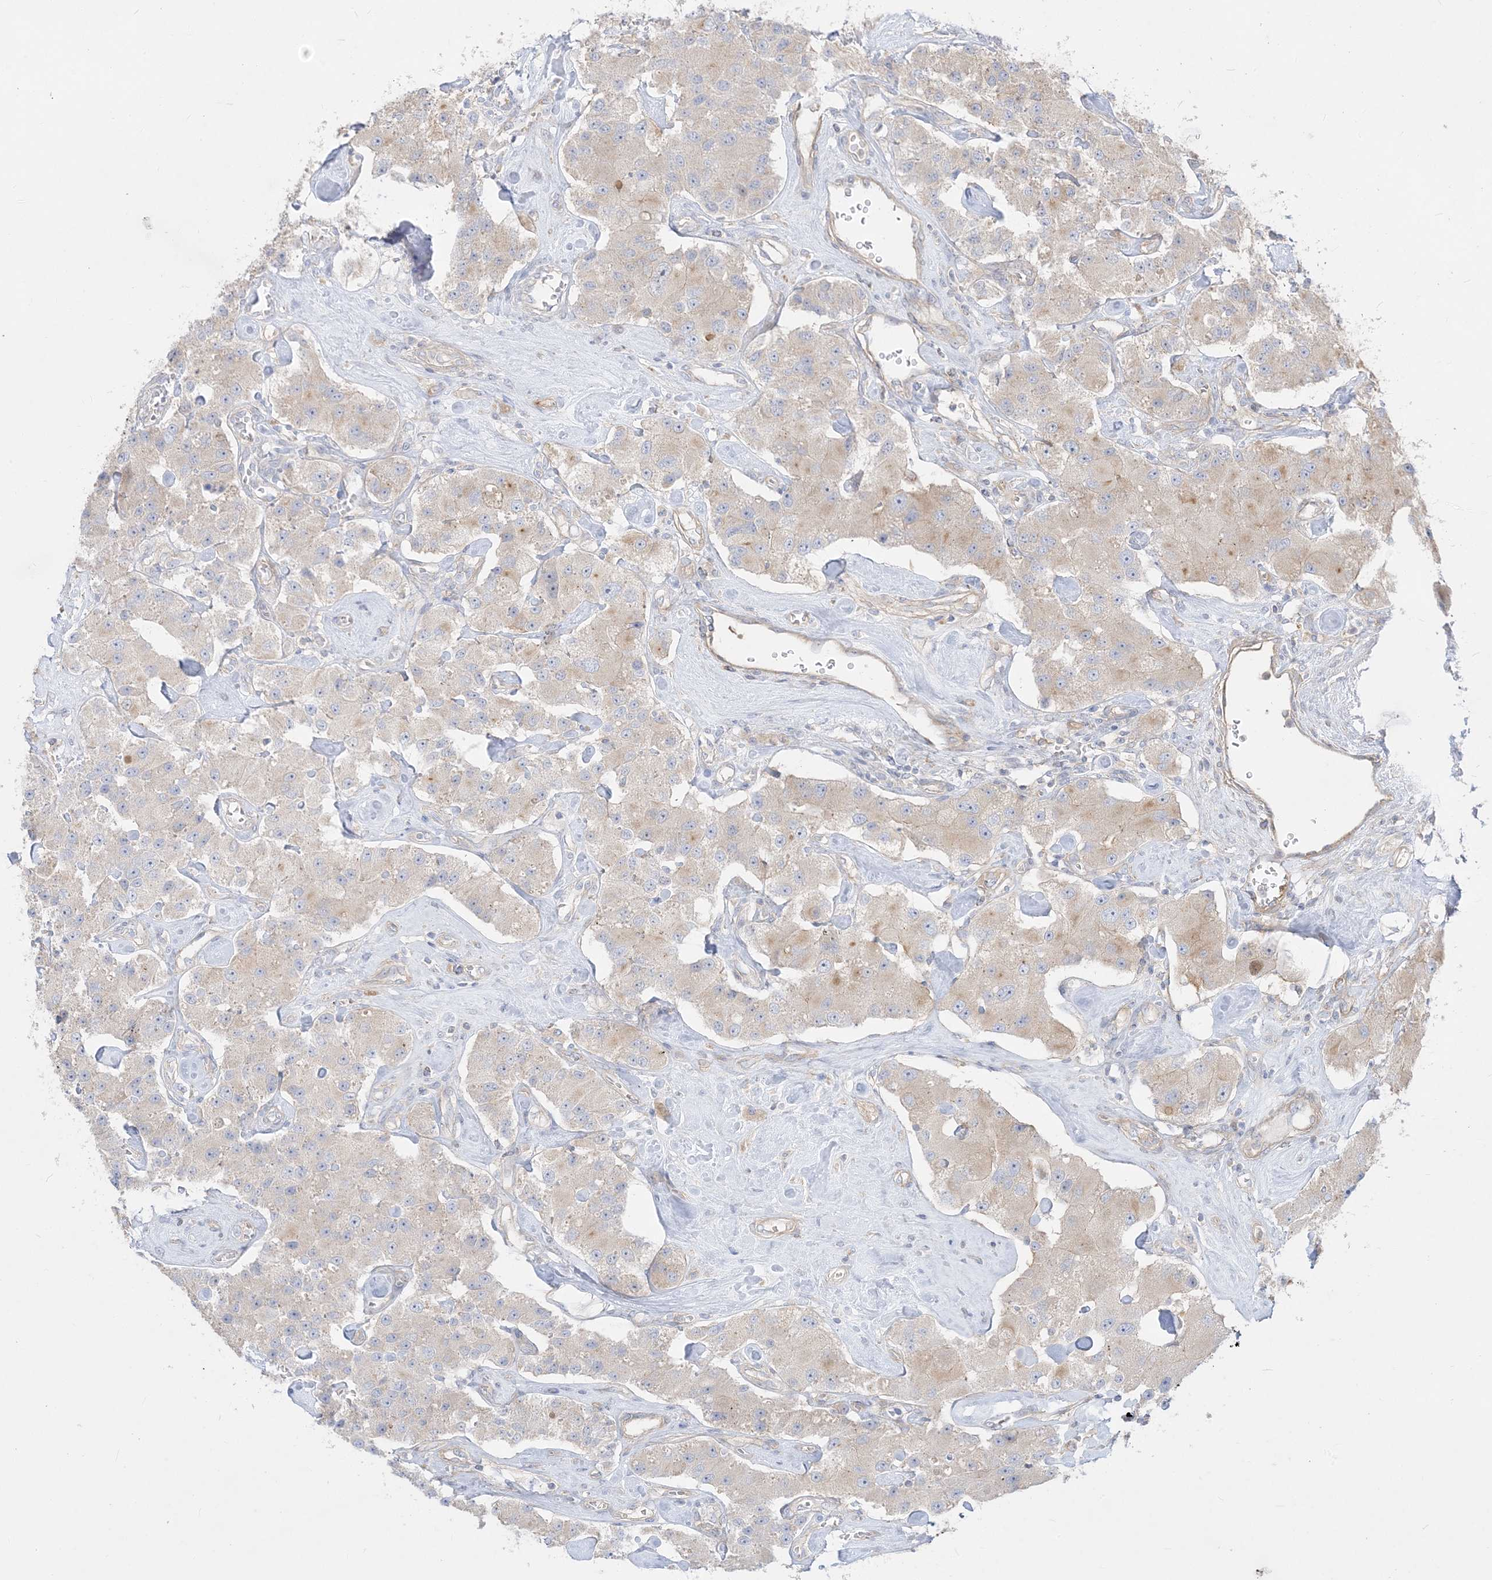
{"staining": {"intensity": "weak", "quantity": "<25%", "location": "cytoplasmic/membranous"}, "tissue": "carcinoid", "cell_type": "Tumor cells", "image_type": "cancer", "snomed": [{"axis": "morphology", "description": "Carcinoid, malignant, NOS"}, {"axis": "topography", "description": "Pancreas"}], "caption": "Carcinoid (malignant) was stained to show a protein in brown. There is no significant staining in tumor cells.", "gene": "ARHGEF9", "patient": {"sex": "male", "age": 41}}